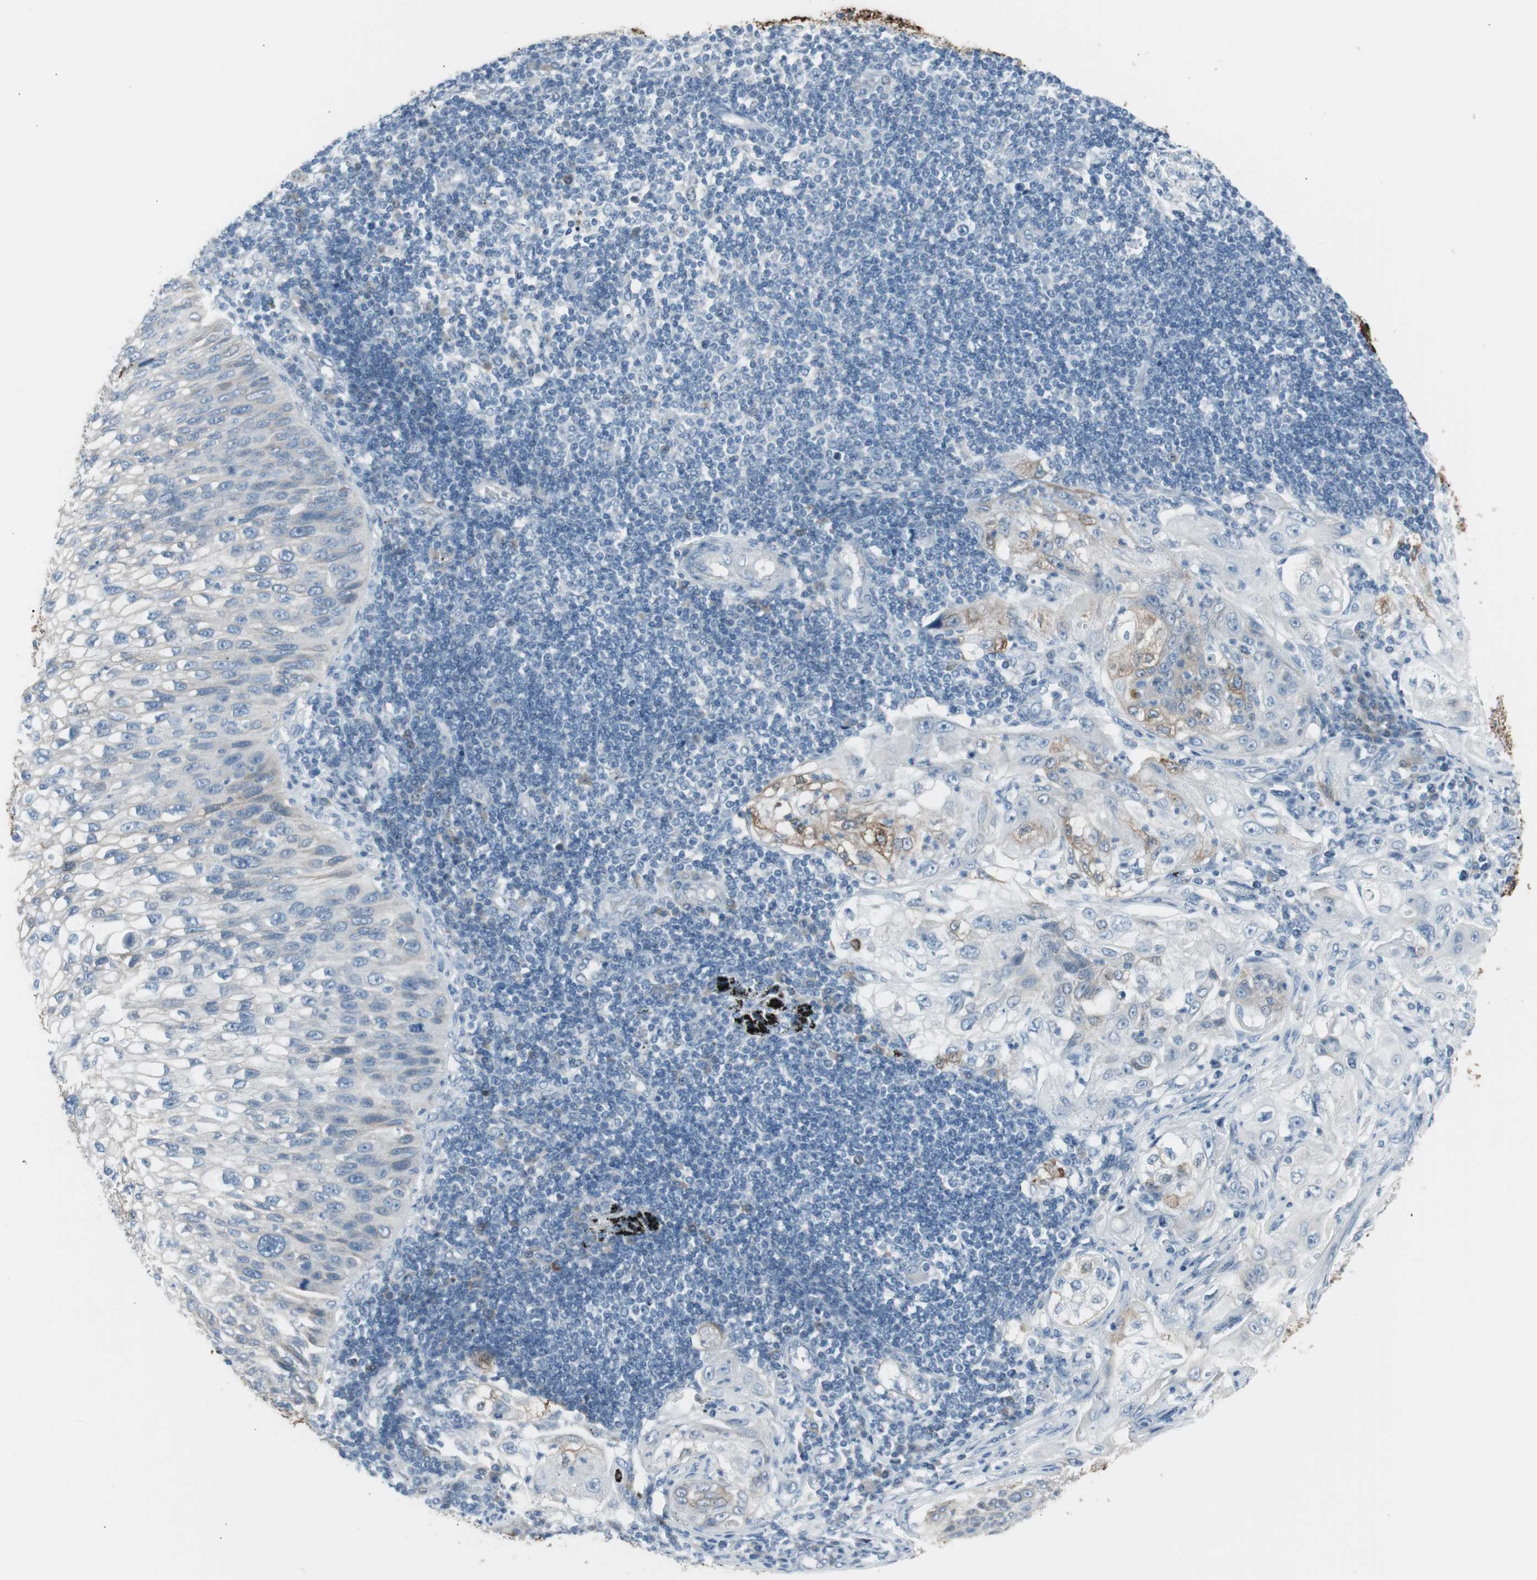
{"staining": {"intensity": "moderate", "quantity": "<25%", "location": "cytoplasmic/membranous"}, "tissue": "lung cancer", "cell_type": "Tumor cells", "image_type": "cancer", "snomed": [{"axis": "morphology", "description": "Inflammation, NOS"}, {"axis": "morphology", "description": "Squamous cell carcinoma, NOS"}, {"axis": "topography", "description": "Lymph node"}, {"axis": "topography", "description": "Soft tissue"}, {"axis": "topography", "description": "Lung"}], "caption": "Lung cancer was stained to show a protein in brown. There is low levels of moderate cytoplasmic/membranous positivity in about <25% of tumor cells. (Stains: DAB in brown, nuclei in blue, Microscopy: brightfield microscopy at high magnification).", "gene": "AGR2", "patient": {"sex": "male", "age": 66}}